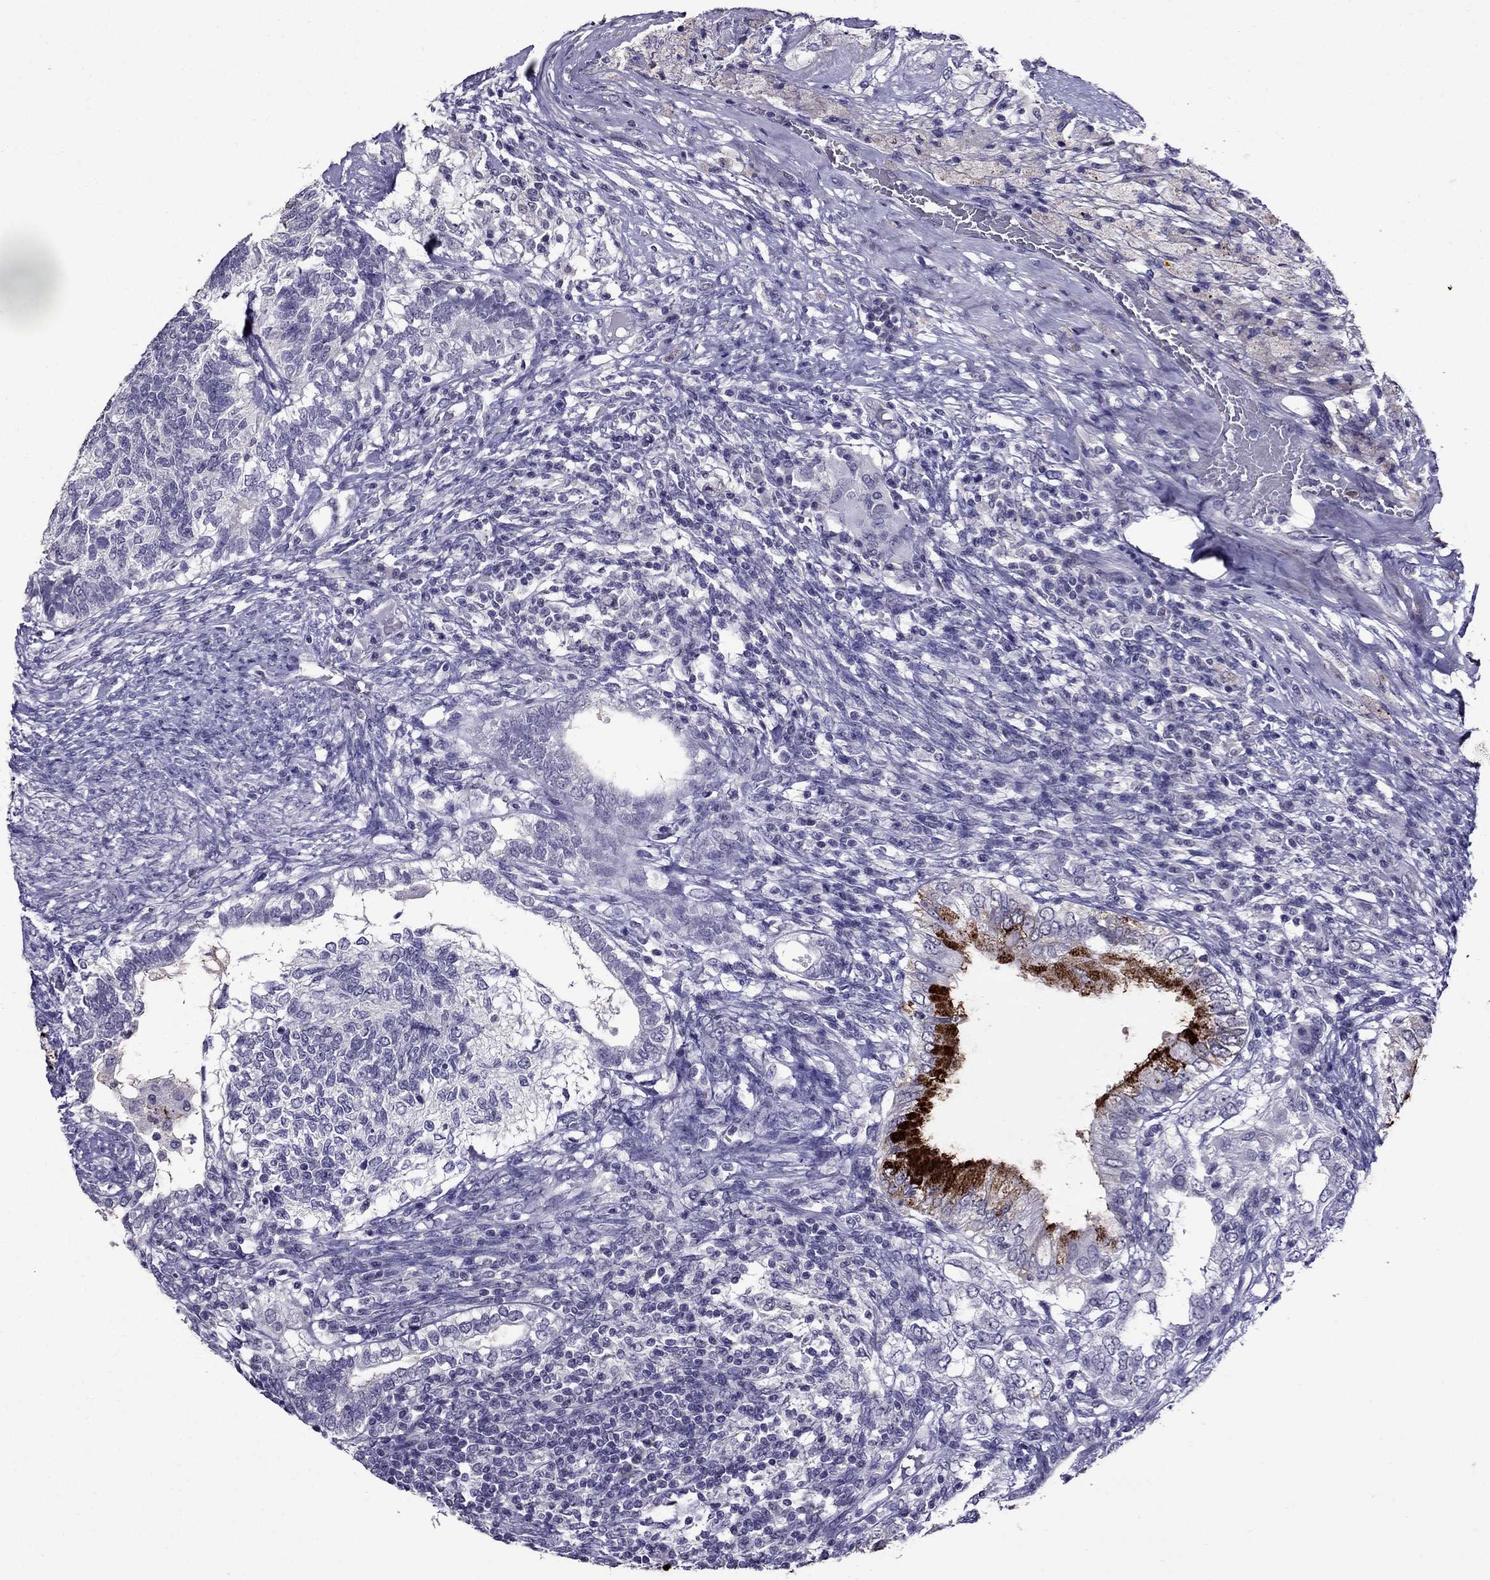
{"staining": {"intensity": "negative", "quantity": "none", "location": "none"}, "tissue": "testis cancer", "cell_type": "Tumor cells", "image_type": "cancer", "snomed": [{"axis": "morphology", "description": "Seminoma, NOS"}, {"axis": "morphology", "description": "Carcinoma, Embryonal, NOS"}, {"axis": "topography", "description": "Testis"}], "caption": "IHC photomicrograph of human testis seminoma stained for a protein (brown), which shows no positivity in tumor cells.", "gene": "OLFM4", "patient": {"sex": "male", "age": 41}}